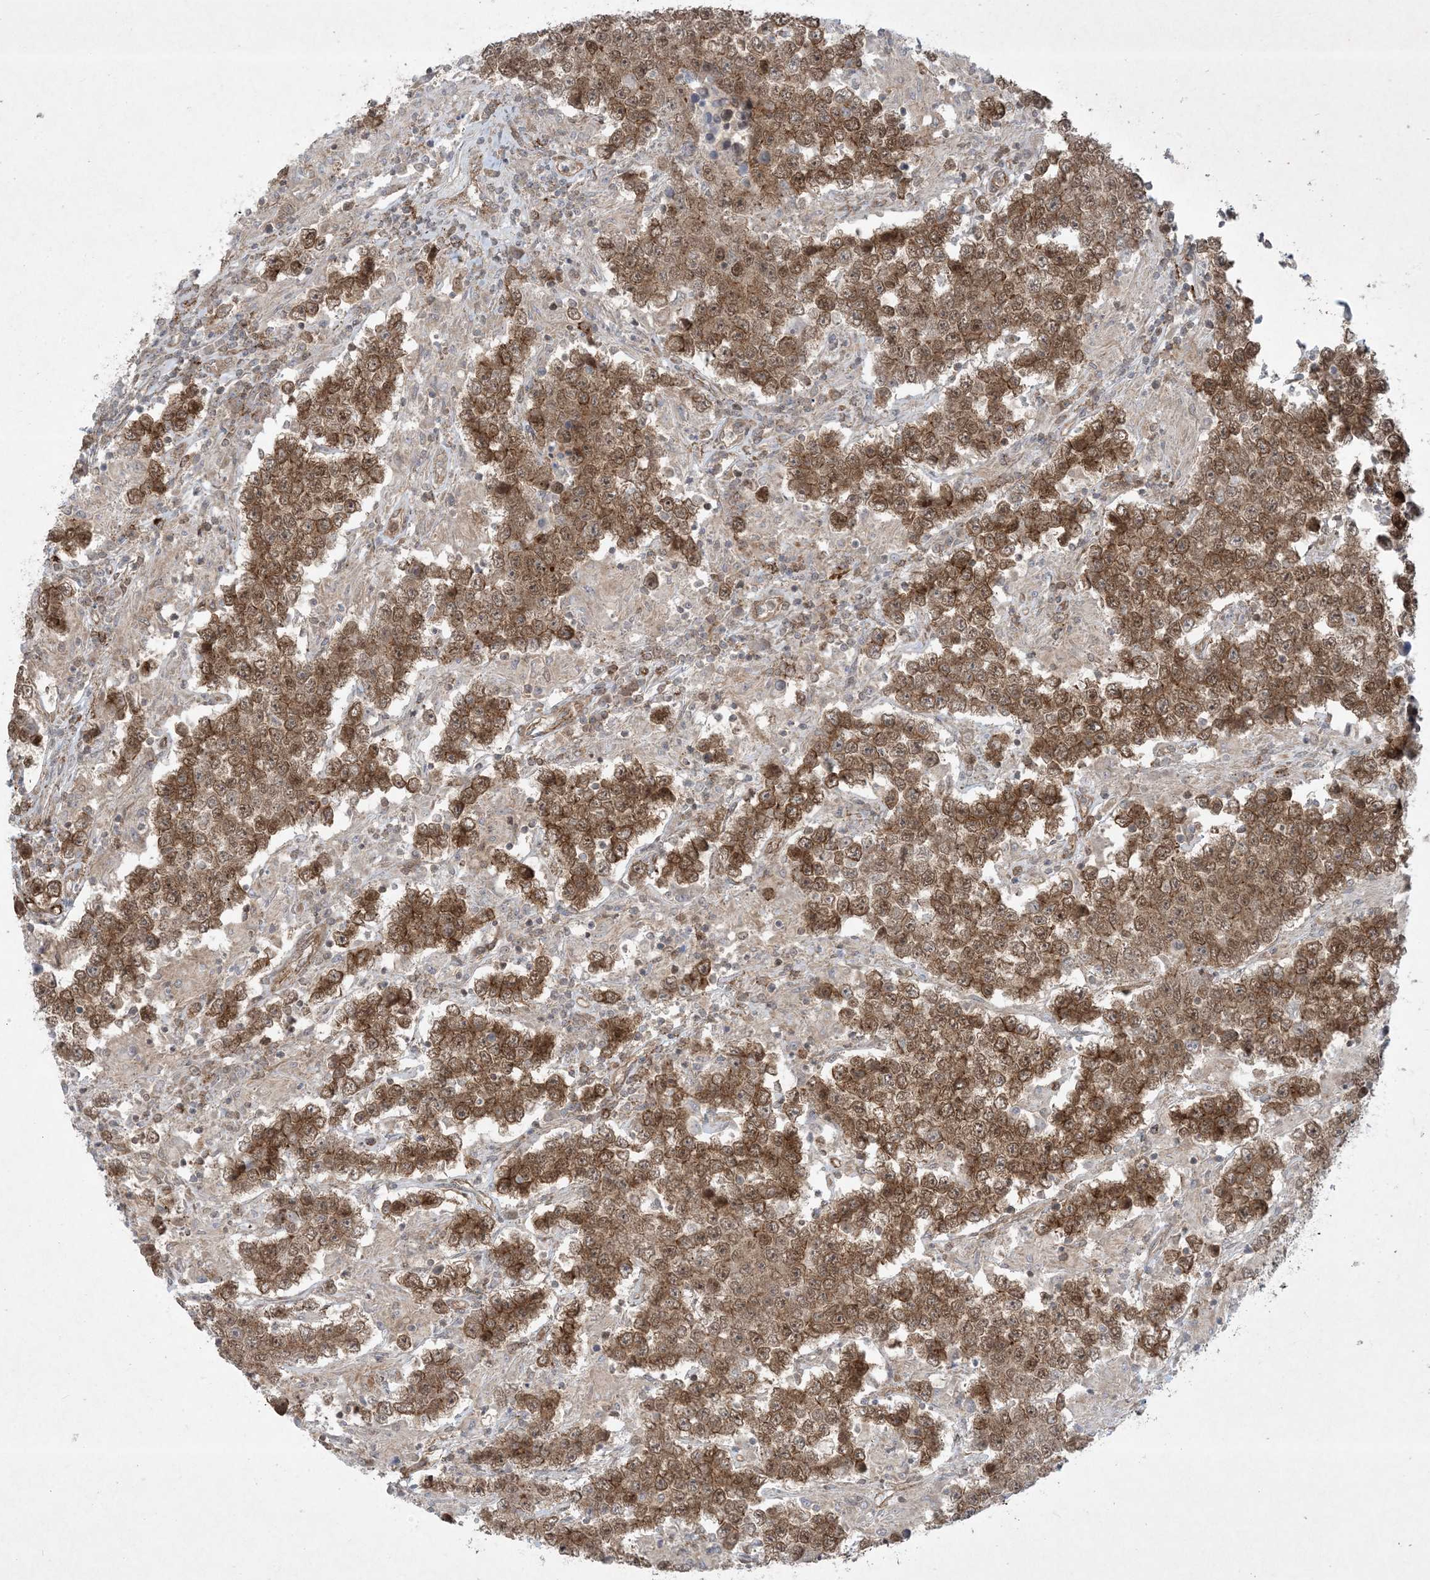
{"staining": {"intensity": "moderate", "quantity": ">75%", "location": "cytoplasmic/membranous,nuclear"}, "tissue": "testis cancer", "cell_type": "Tumor cells", "image_type": "cancer", "snomed": [{"axis": "morphology", "description": "Normal tissue, NOS"}, {"axis": "morphology", "description": "Urothelial carcinoma, High grade"}, {"axis": "morphology", "description": "Seminoma, NOS"}, {"axis": "morphology", "description": "Carcinoma, Embryonal, NOS"}, {"axis": "topography", "description": "Urinary bladder"}, {"axis": "topography", "description": "Testis"}], "caption": "High-magnification brightfield microscopy of testis seminoma stained with DAB (brown) and counterstained with hematoxylin (blue). tumor cells exhibit moderate cytoplasmic/membranous and nuclear staining is identified in approximately>75% of cells.", "gene": "STAM2", "patient": {"sex": "male", "age": 41}}